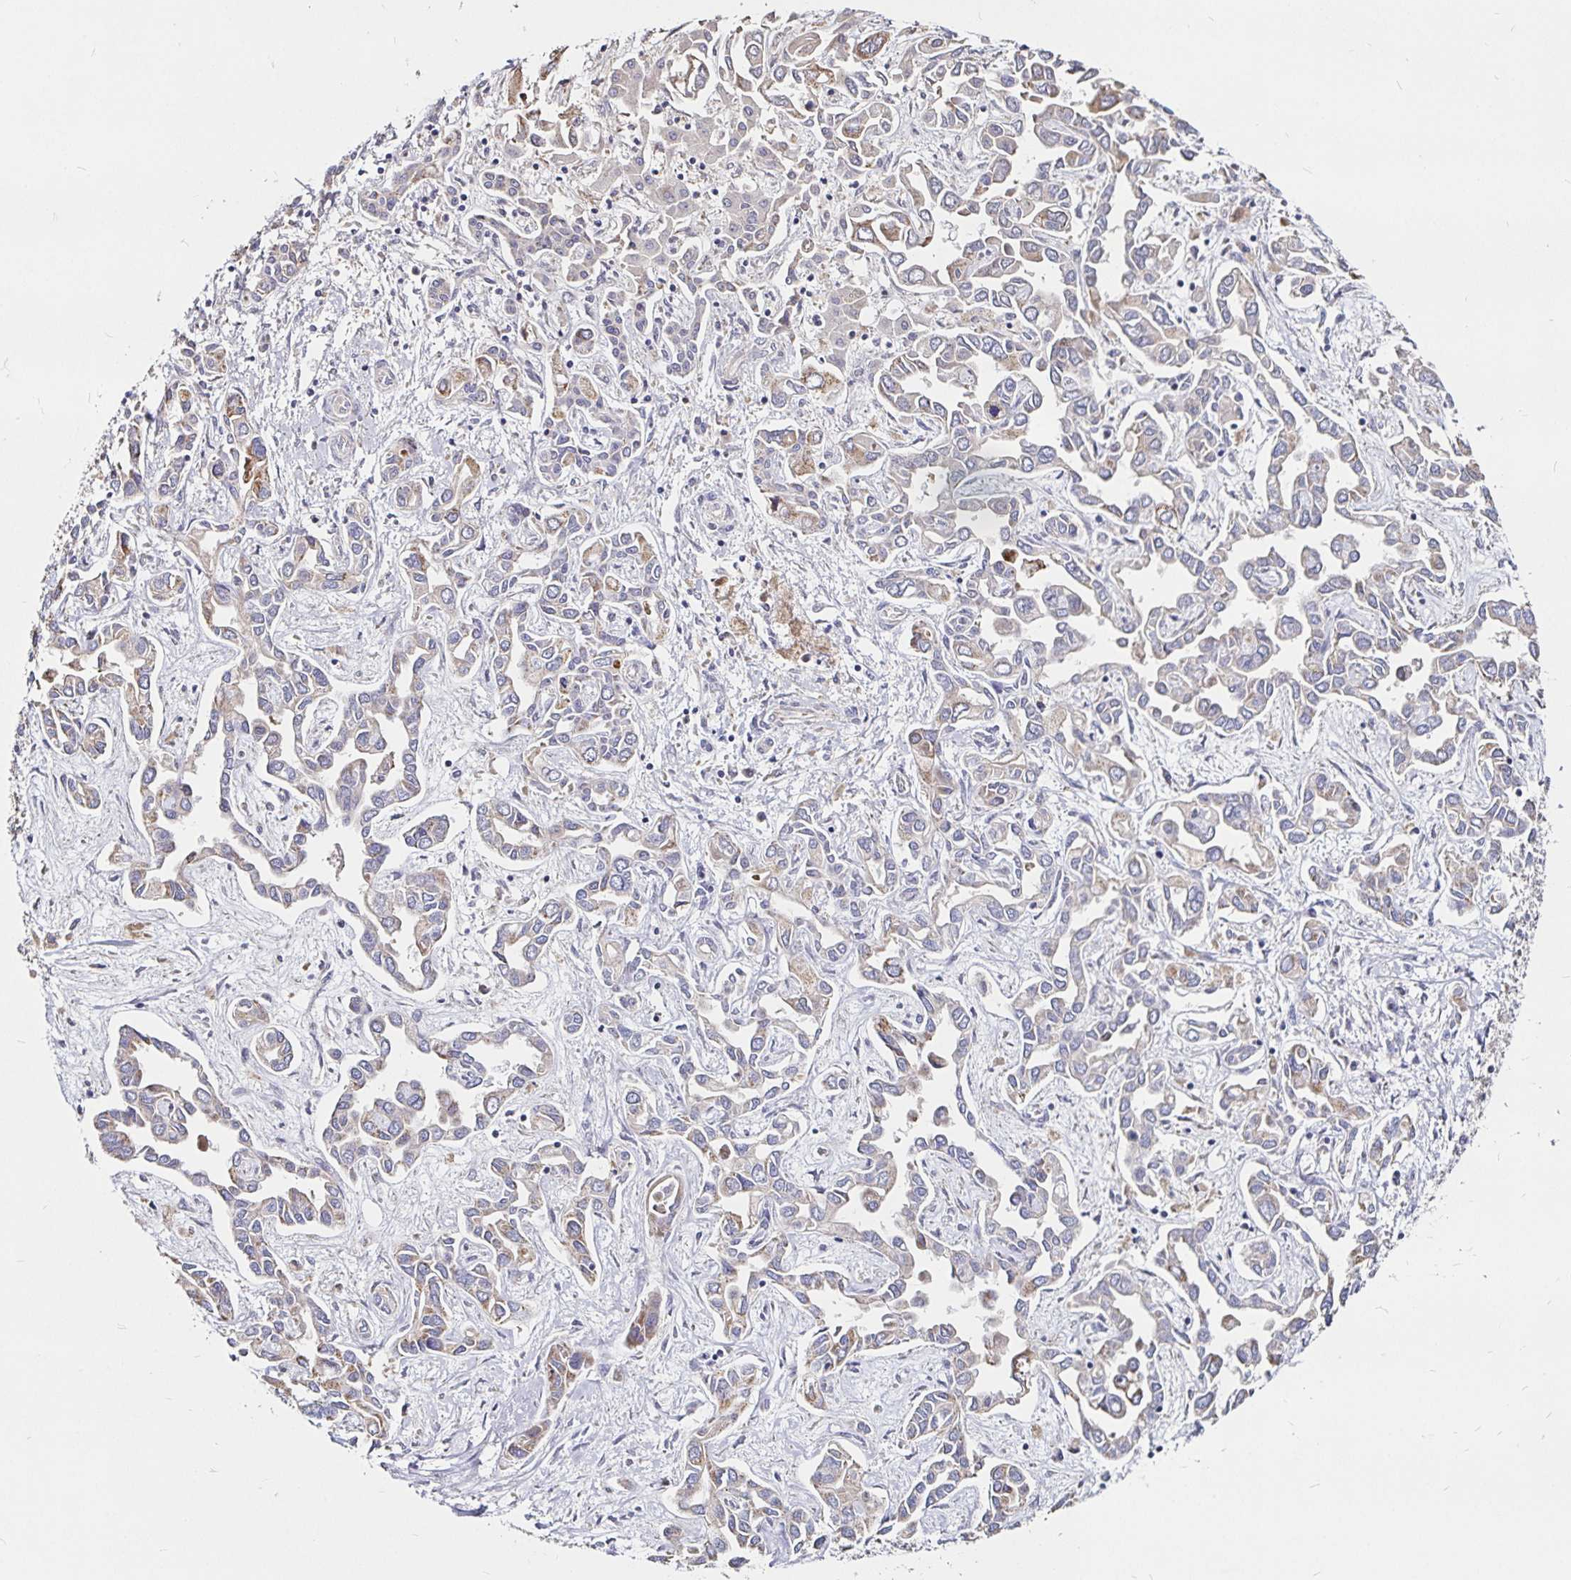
{"staining": {"intensity": "weak", "quantity": "25%-75%", "location": "cytoplasmic/membranous"}, "tissue": "liver cancer", "cell_type": "Tumor cells", "image_type": "cancer", "snomed": [{"axis": "morphology", "description": "Cholangiocarcinoma"}, {"axis": "topography", "description": "Liver"}], "caption": "A brown stain highlights weak cytoplasmic/membranous staining of a protein in liver cancer tumor cells.", "gene": "PGAM2", "patient": {"sex": "female", "age": 64}}